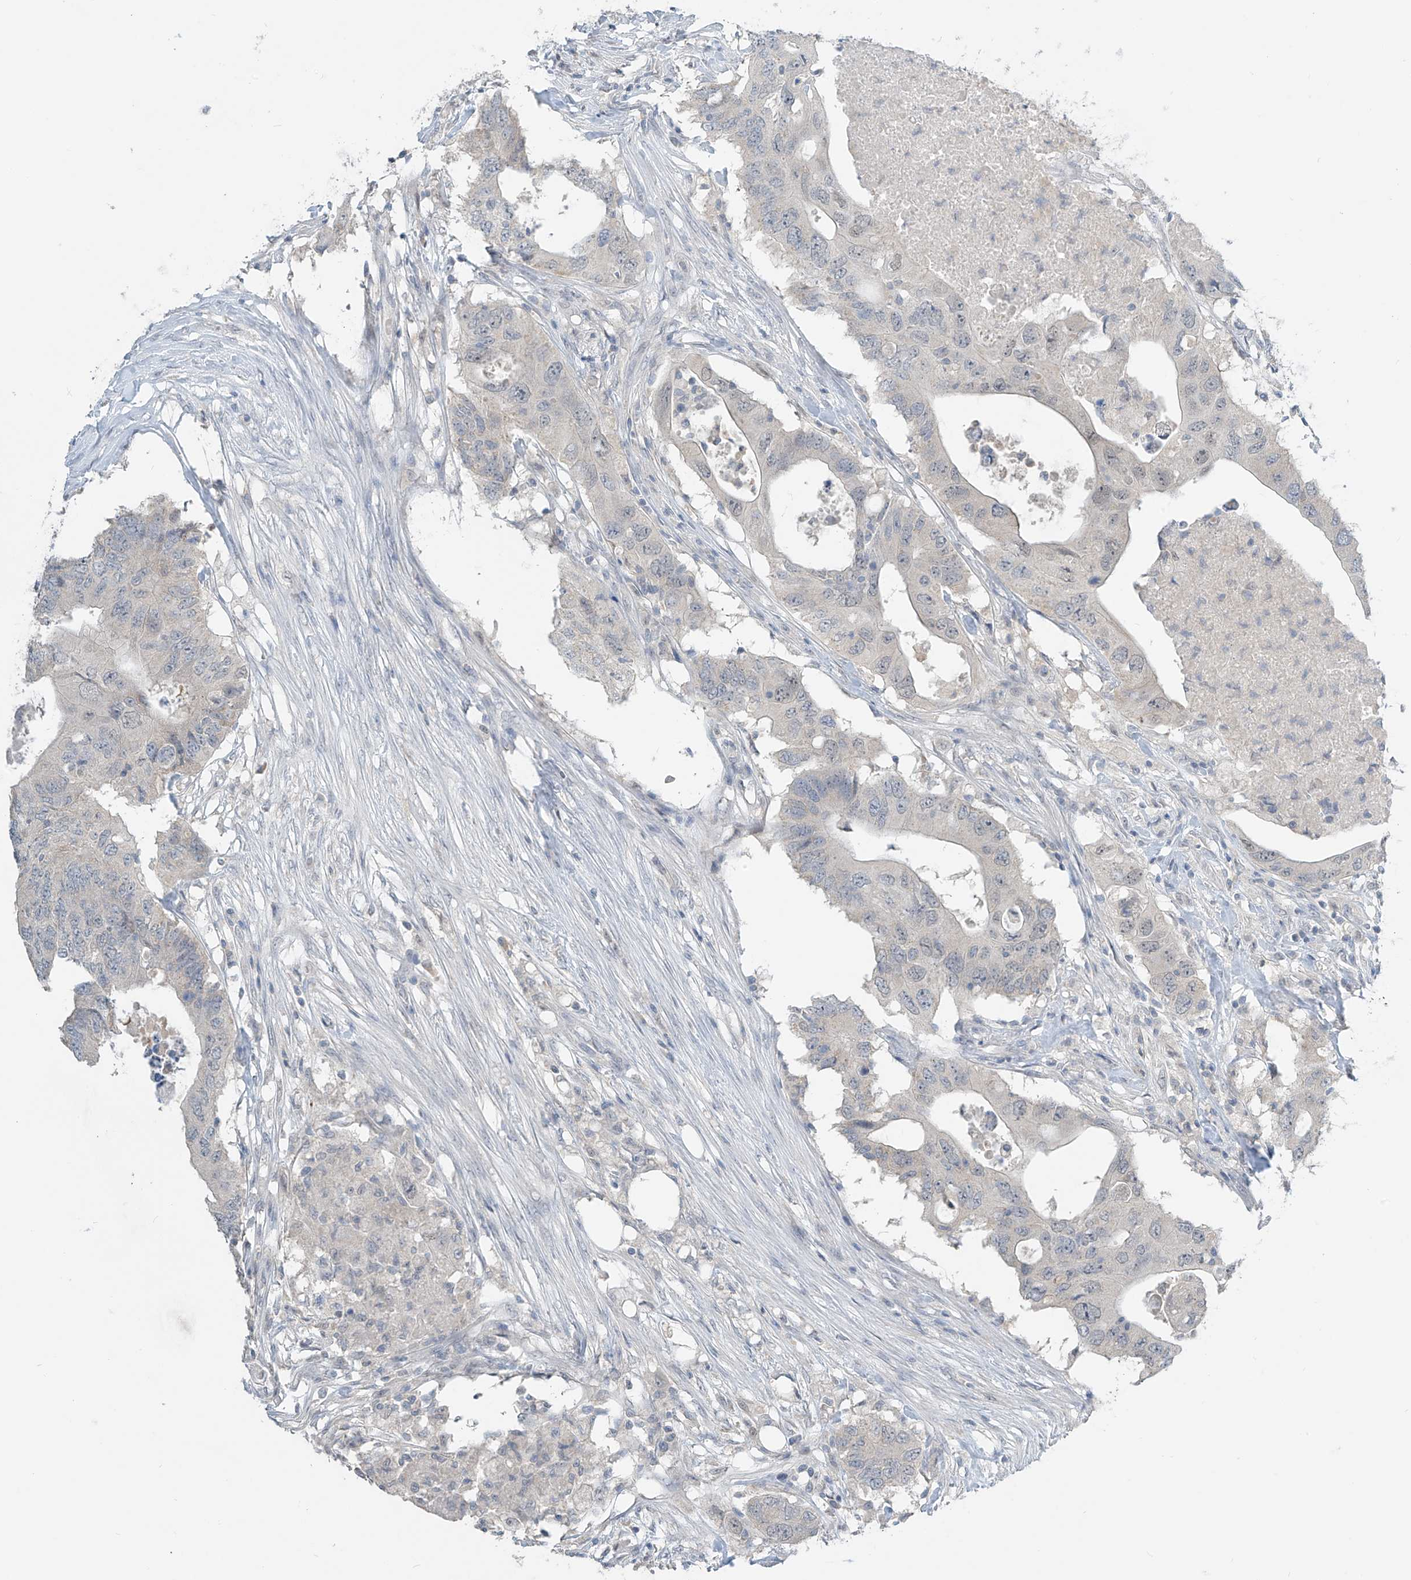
{"staining": {"intensity": "negative", "quantity": "none", "location": "none"}, "tissue": "colorectal cancer", "cell_type": "Tumor cells", "image_type": "cancer", "snomed": [{"axis": "morphology", "description": "Adenocarcinoma, NOS"}, {"axis": "topography", "description": "Colon"}], "caption": "DAB (3,3'-diaminobenzidine) immunohistochemical staining of human colorectal adenocarcinoma displays no significant positivity in tumor cells.", "gene": "METAP1D", "patient": {"sex": "male", "age": 71}}